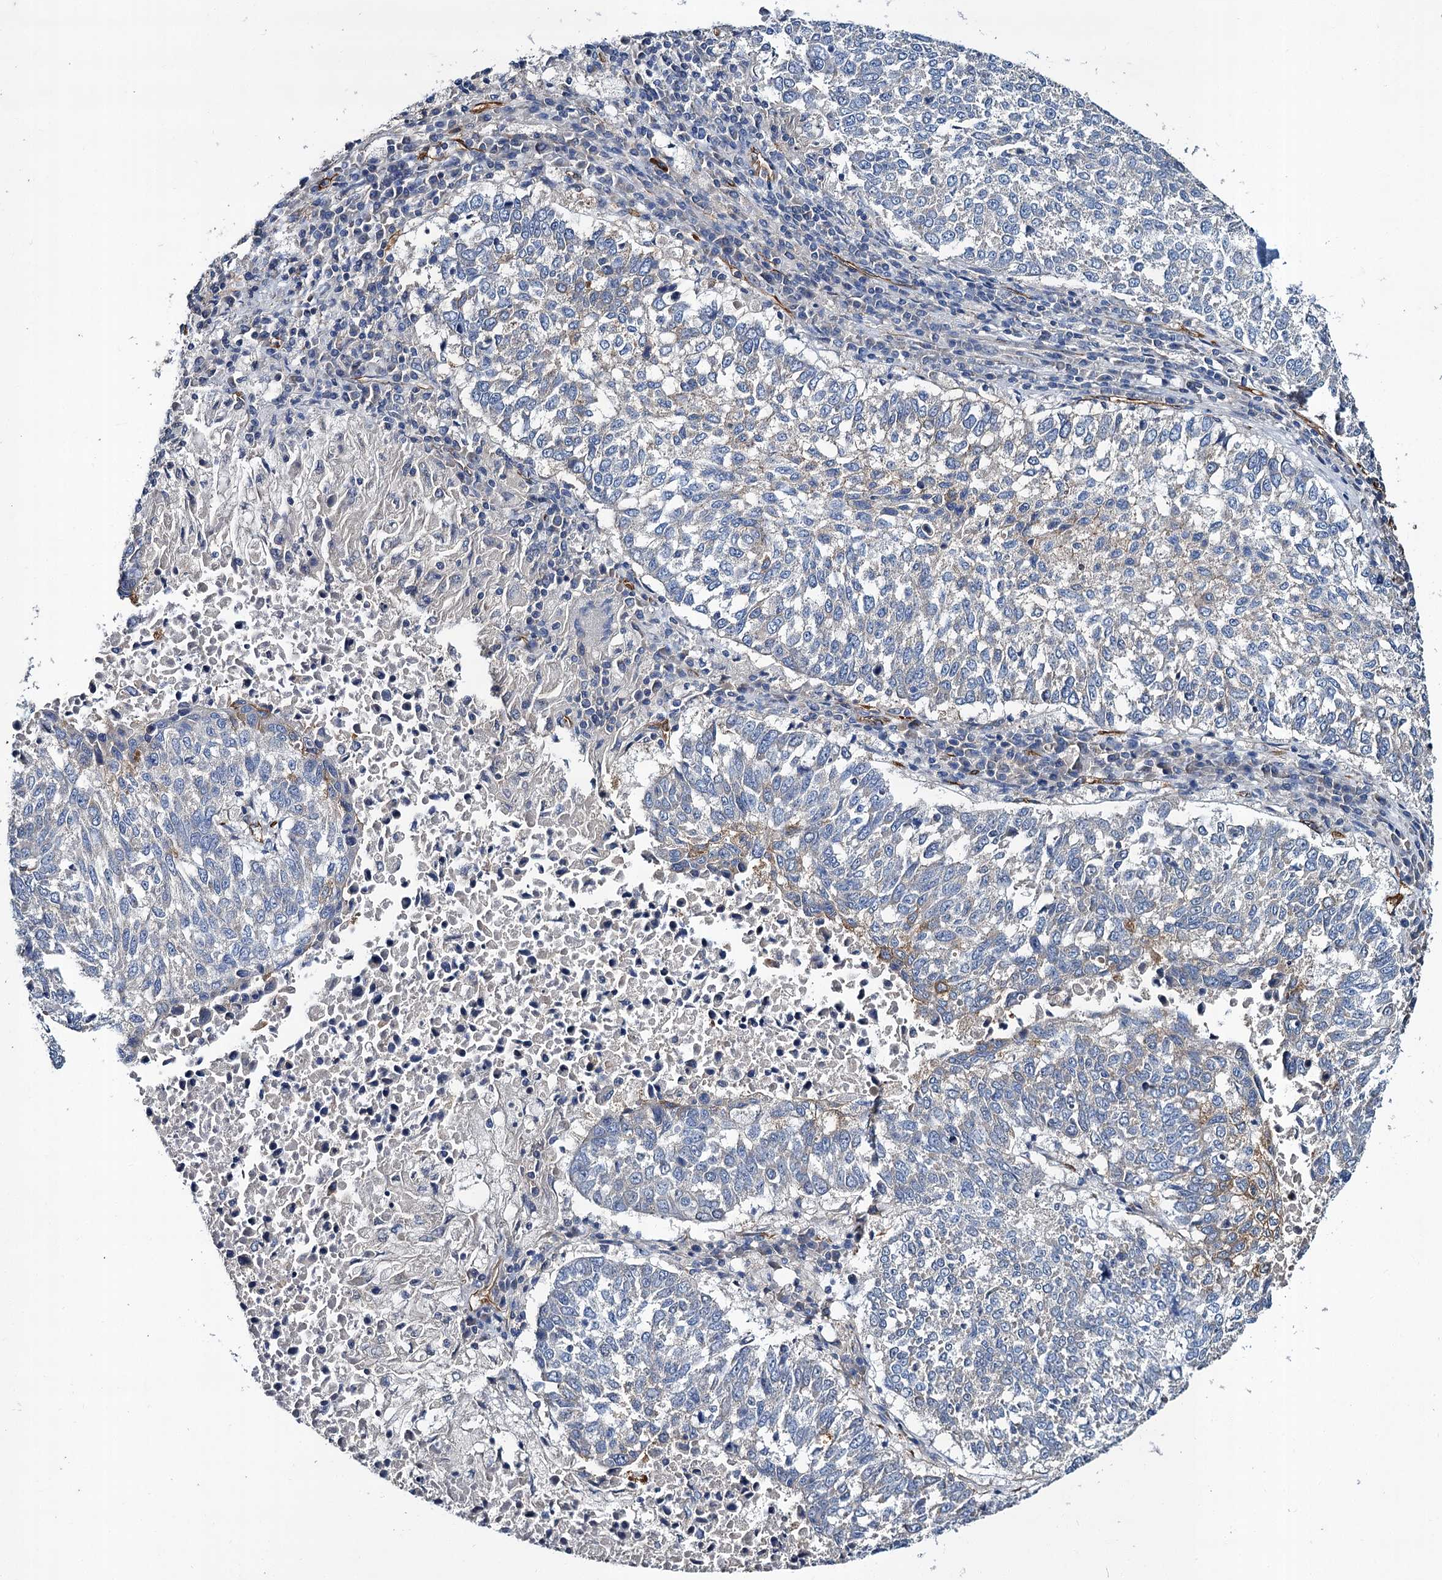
{"staining": {"intensity": "negative", "quantity": "none", "location": "none"}, "tissue": "lung cancer", "cell_type": "Tumor cells", "image_type": "cancer", "snomed": [{"axis": "morphology", "description": "Squamous cell carcinoma, NOS"}, {"axis": "topography", "description": "Lung"}], "caption": "High magnification brightfield microscopy of lung squamous cell carcinoma stained with DAB (3,3'-diaminobenzidine) (brown) and counterstained with hematoxylin (blue): tumor cells show no significant positivity. (Brightfield microscopy of DAB (3,3'-diaminobenzidine) immunohistochemistry (IHC) at high magnification).", "gene": "CACNA1C", "patient": {"sex": "male", "age": 73}}